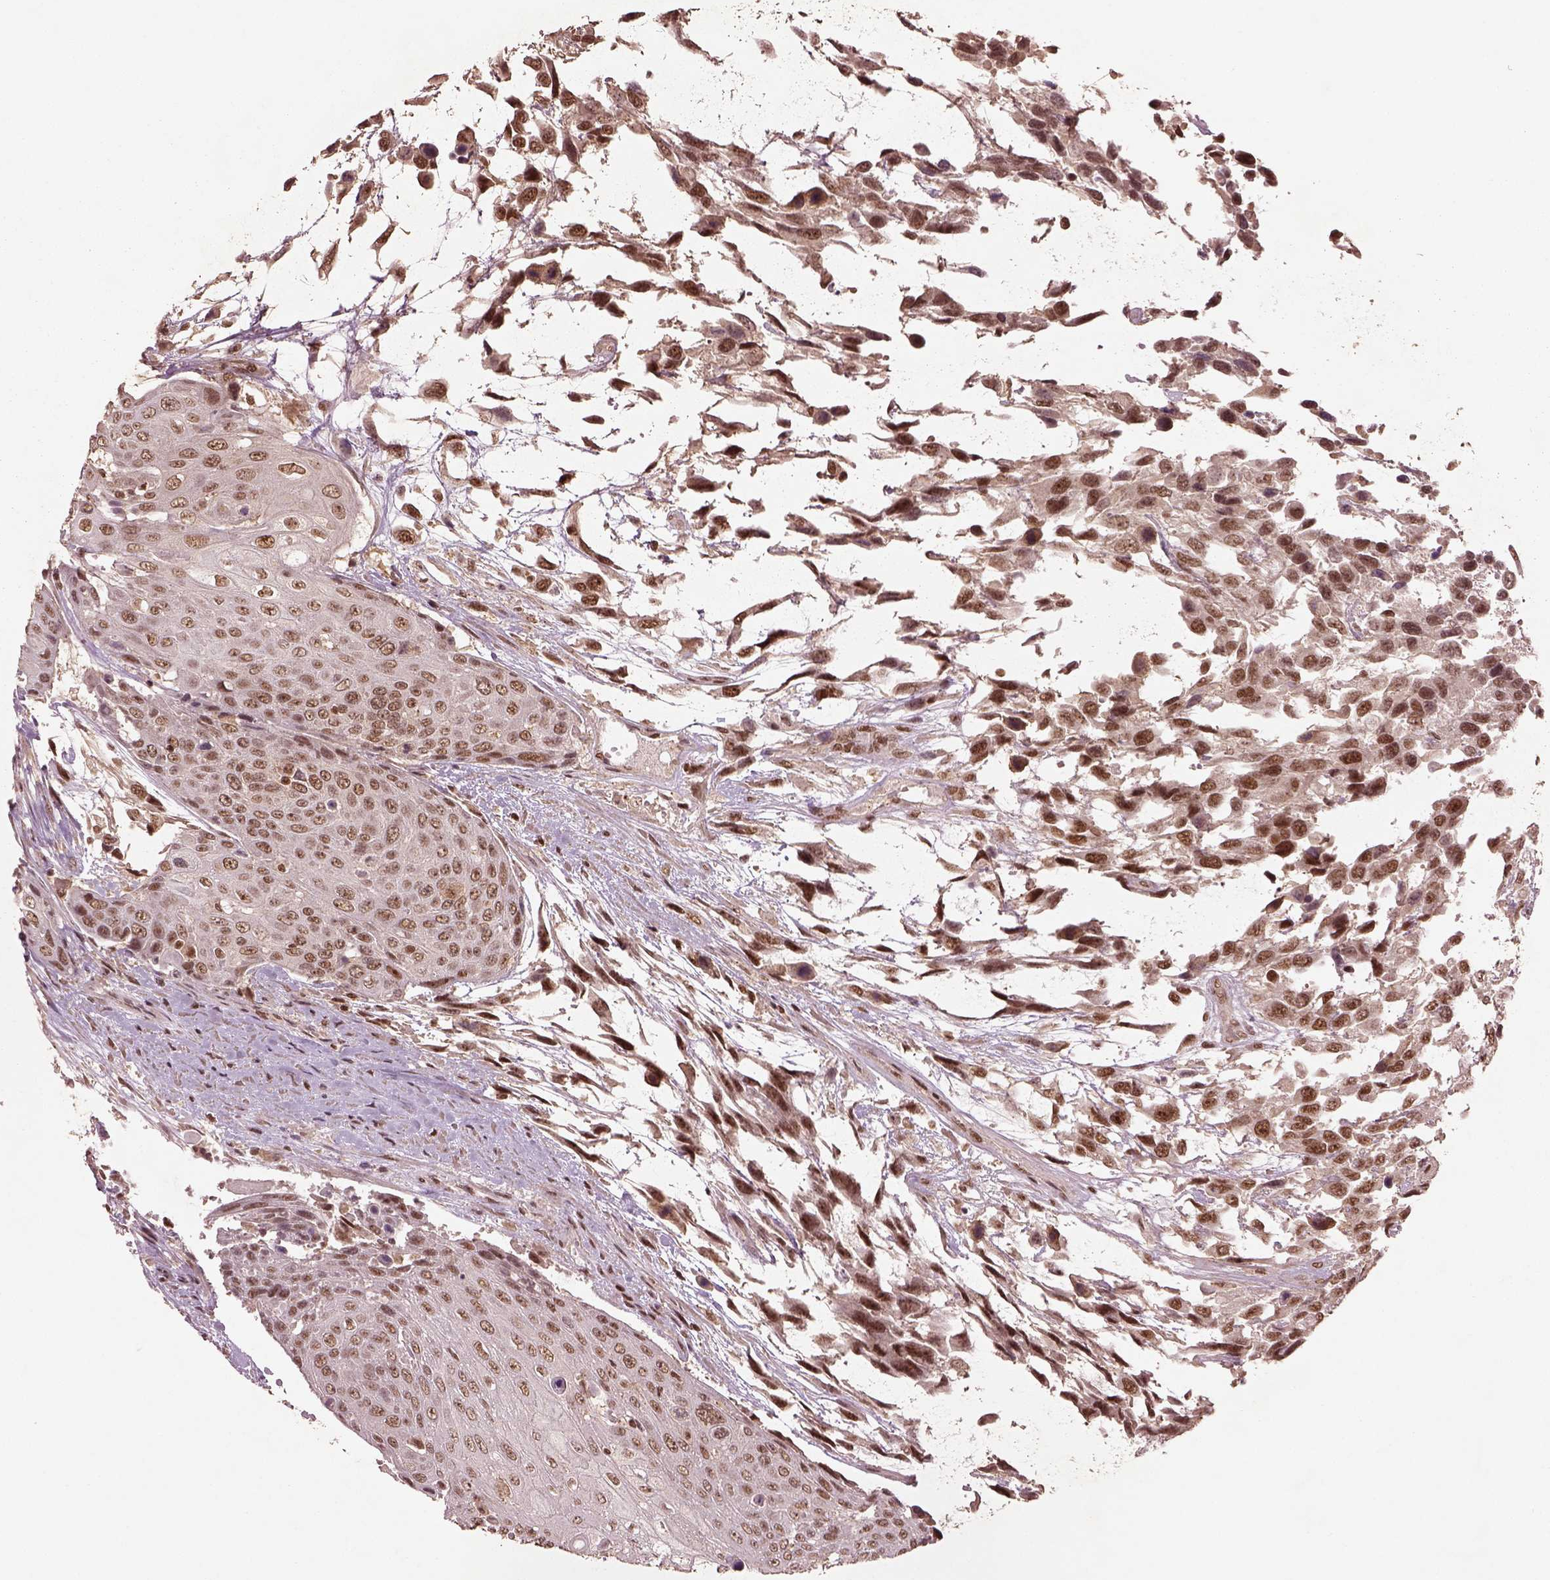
{"staining": {"intensity": "moderate", "quantity": ">75%", "location": "nuclear"}, "tissue": "urothelial cancer", "cell_type": "Tumor cells", "image_type": "cancer", "snomed": [{"axis": "morphology", "description": "Urothelial carcinoma, High grade"}, {"axis": "topography", "description": "Urinary bladder"}], "caption": "A brown stain labels moderate nuclear positivity of a protein in high-grade urothelial carcinoma tumor cells.", "gene": "BRD9", "patient": {"sex": "female", "age": 70}}